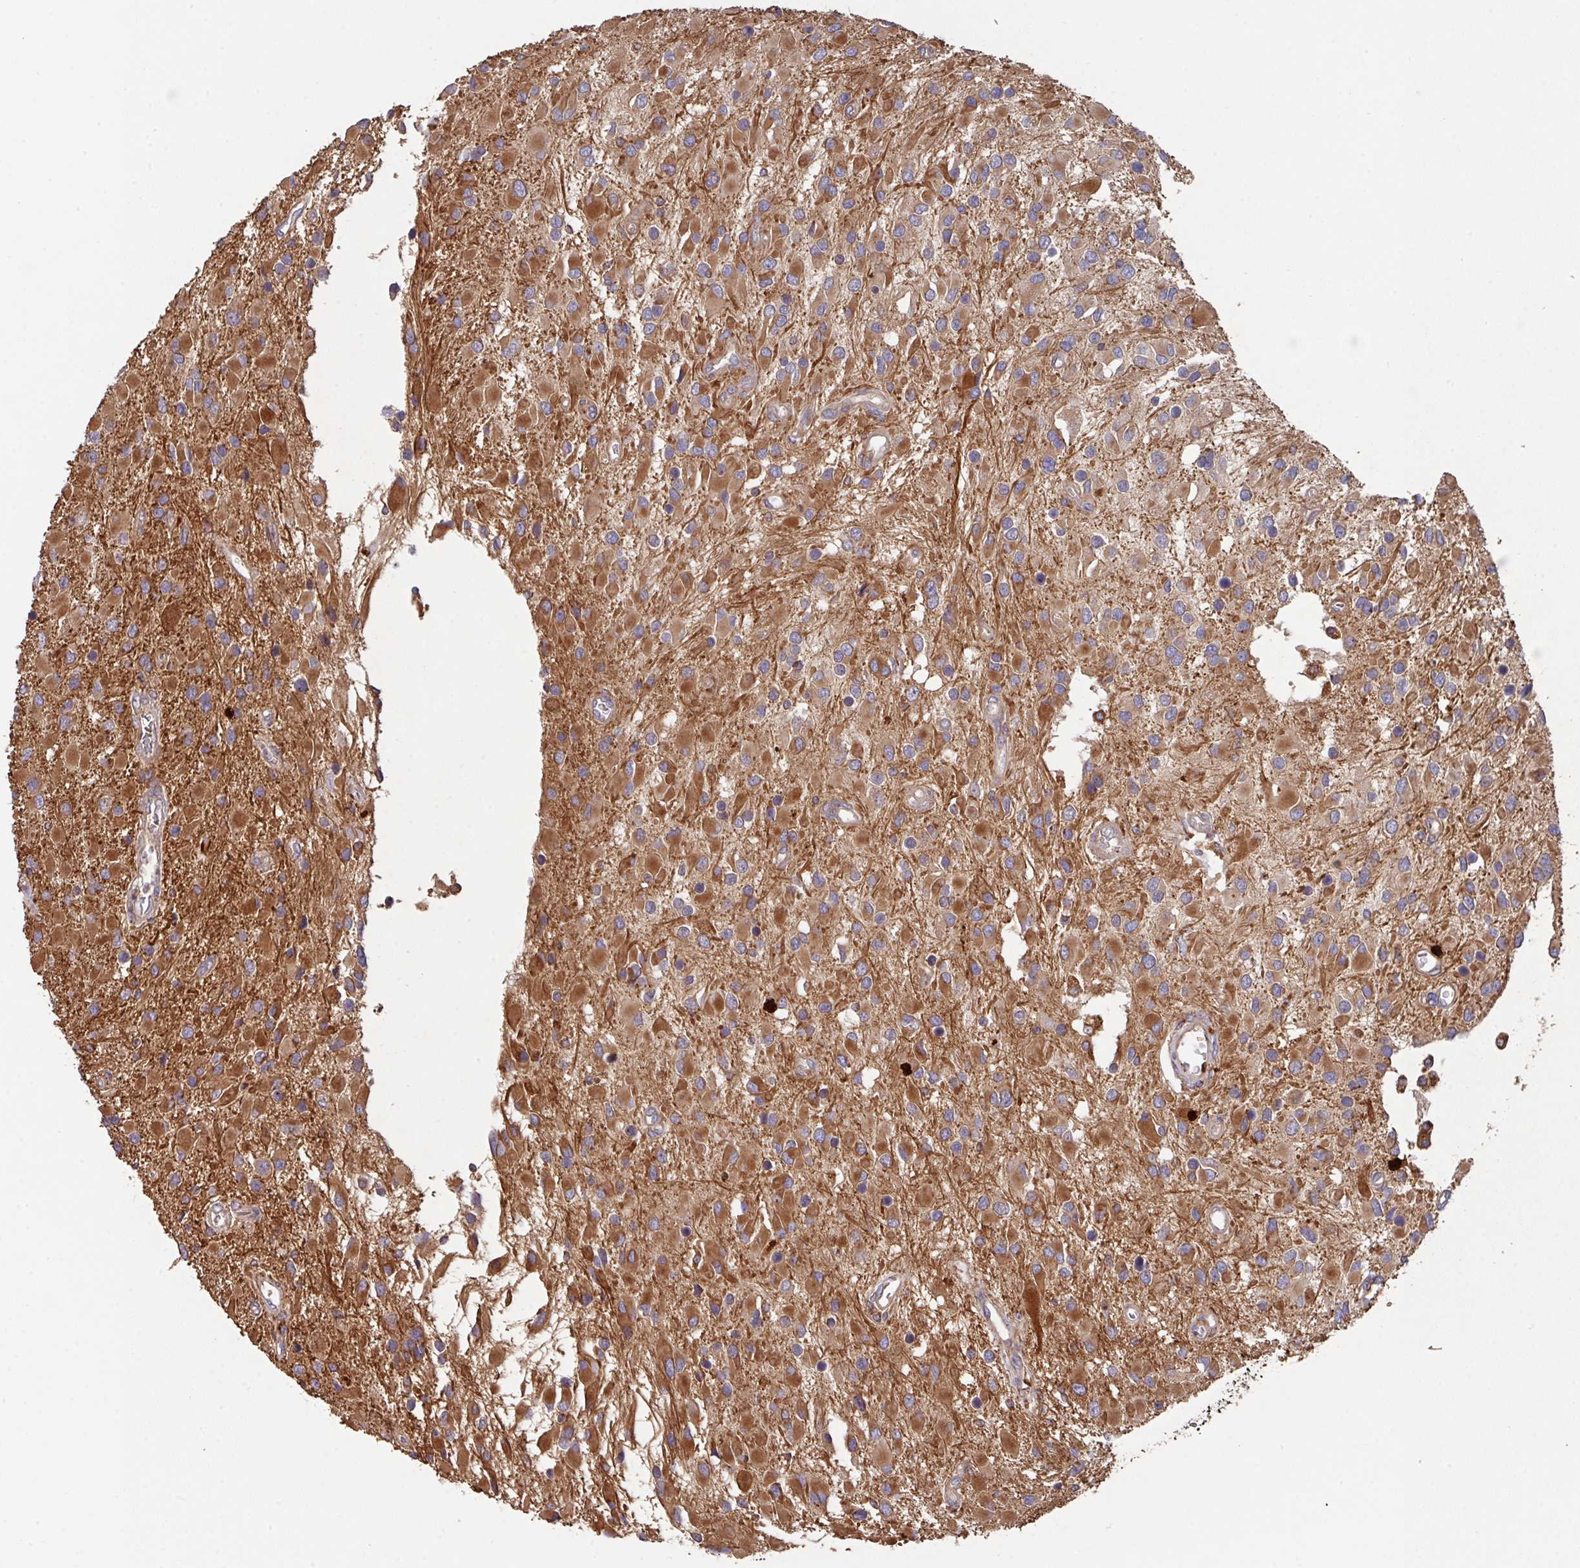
{"staining": {"intensity": "moderate", "quantity": "25%-75%", "location": "cytoplasmic/membranous"}, "tissue": "glioma", "cell_type": "Tumor cells", "image_type": "cancer", "snomed": [{"axis": "morphology", "description": "Glioma, malignant, High grade"}, {"axis": "topography", "description": "Brain"}], "caption": "Malignant glioma (high-grade) stained with DAB (3,3'-diaminobenzidine) IHC exhibits medium levels of moderate cytoplasmic/membranous staining in approximately 25%-75% of tumor cells. (DAB IHC, brown staining for protein, blue staining for nuclei).", "gene": "TRIM14", "patient": {"sex": "male", "age": 53}}